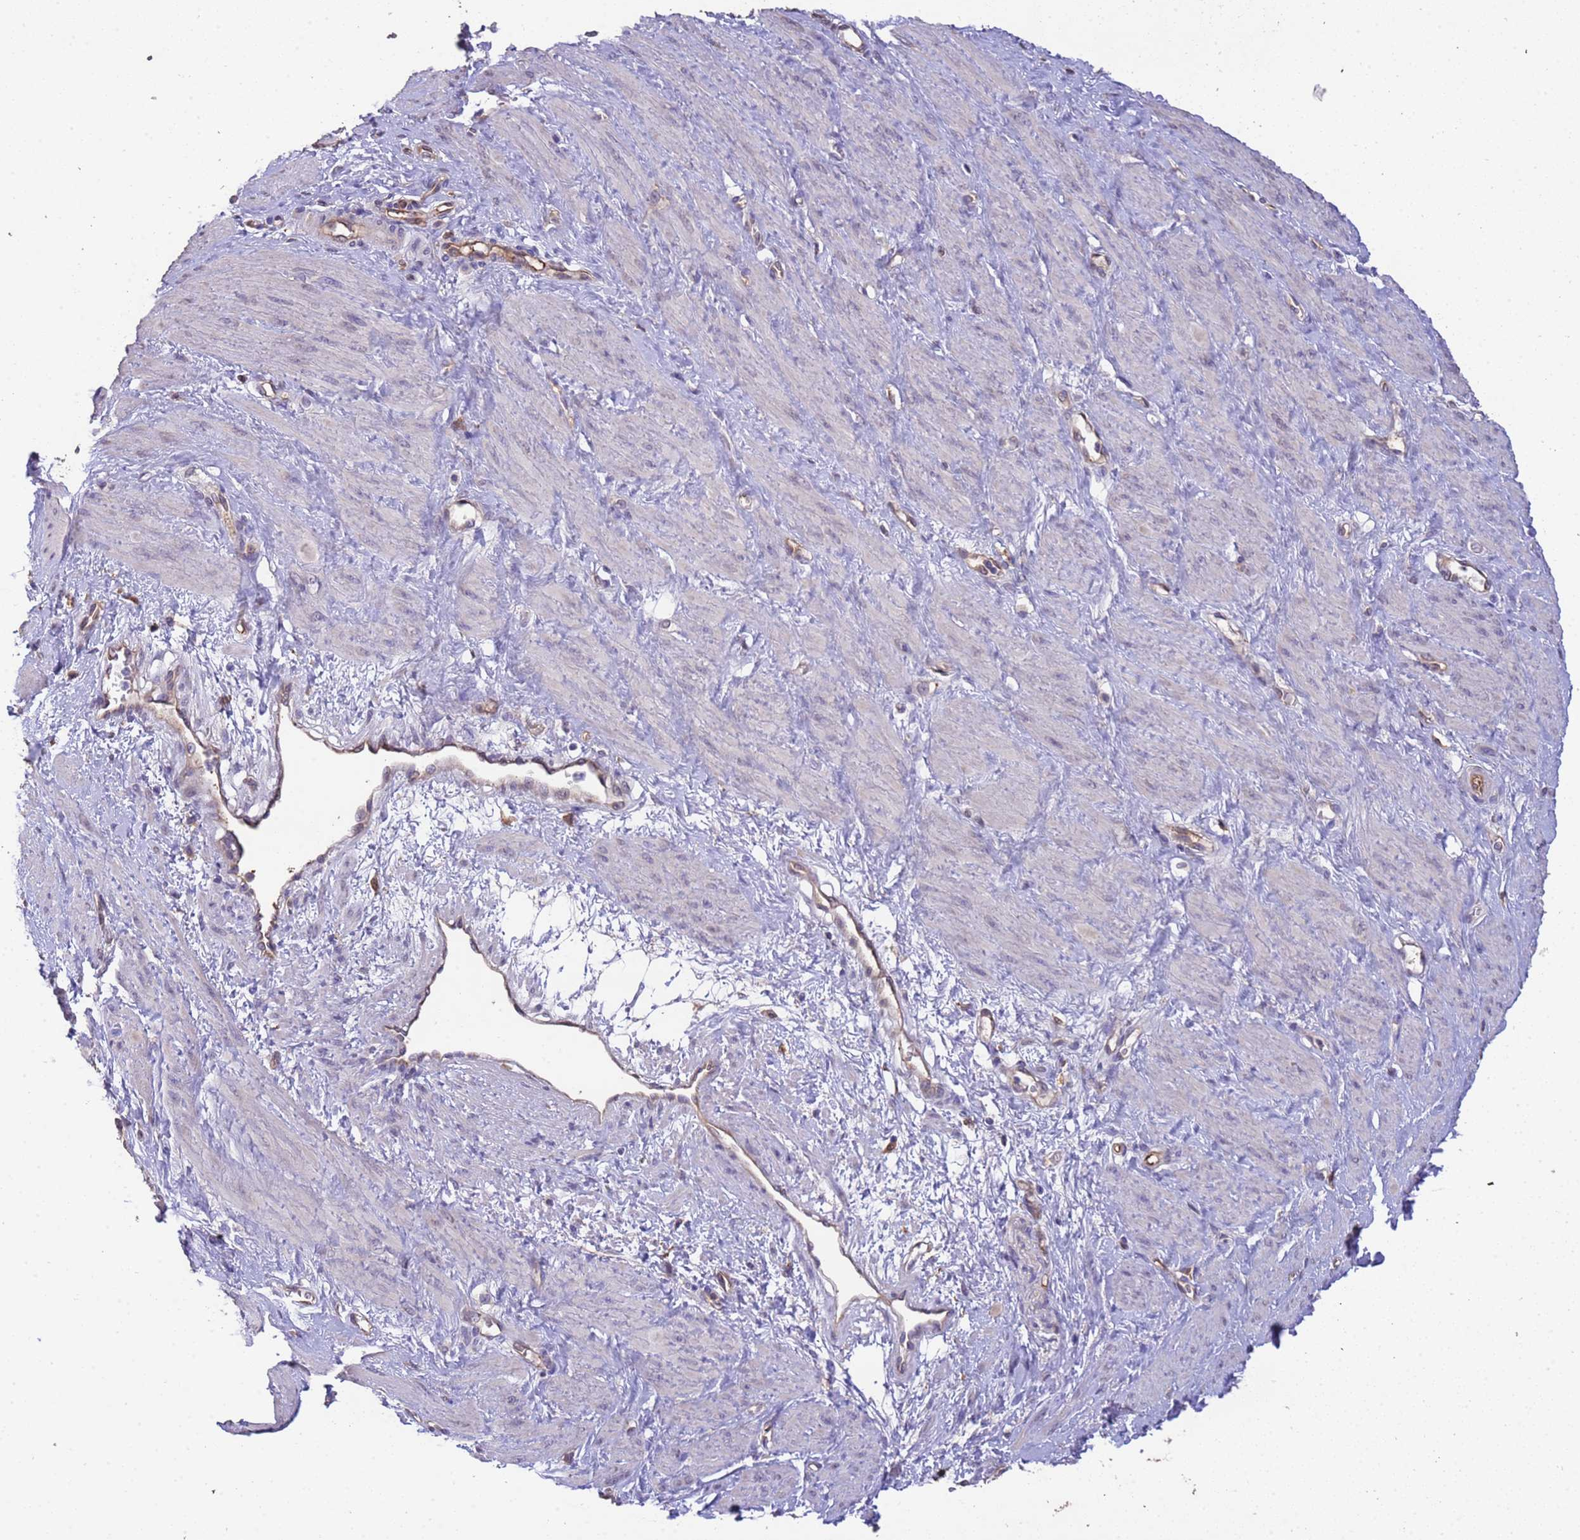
{"staining": {"intensity": "negative", "quantity": "none", "location": "none"}, "tissue": "smooth muscle", "cell_type": "Smooth muscle cells", "image_type": "normal", "snomed": [{"axis": "morphology", "description": "Normal tissue, NOS"}, {"axis": "topography", "description": "Smooth muscle"}, {"axis": "topography", "description": "Uterus"}], "caption": "An immunohistochemistry (IHC) micrograph of unremarkable smooth muscle is shown. There is no staining in smooth muscle cells of smooth muscle.", "gene": "NPHP1", "patient": {"sex": "female", "age": 39}}